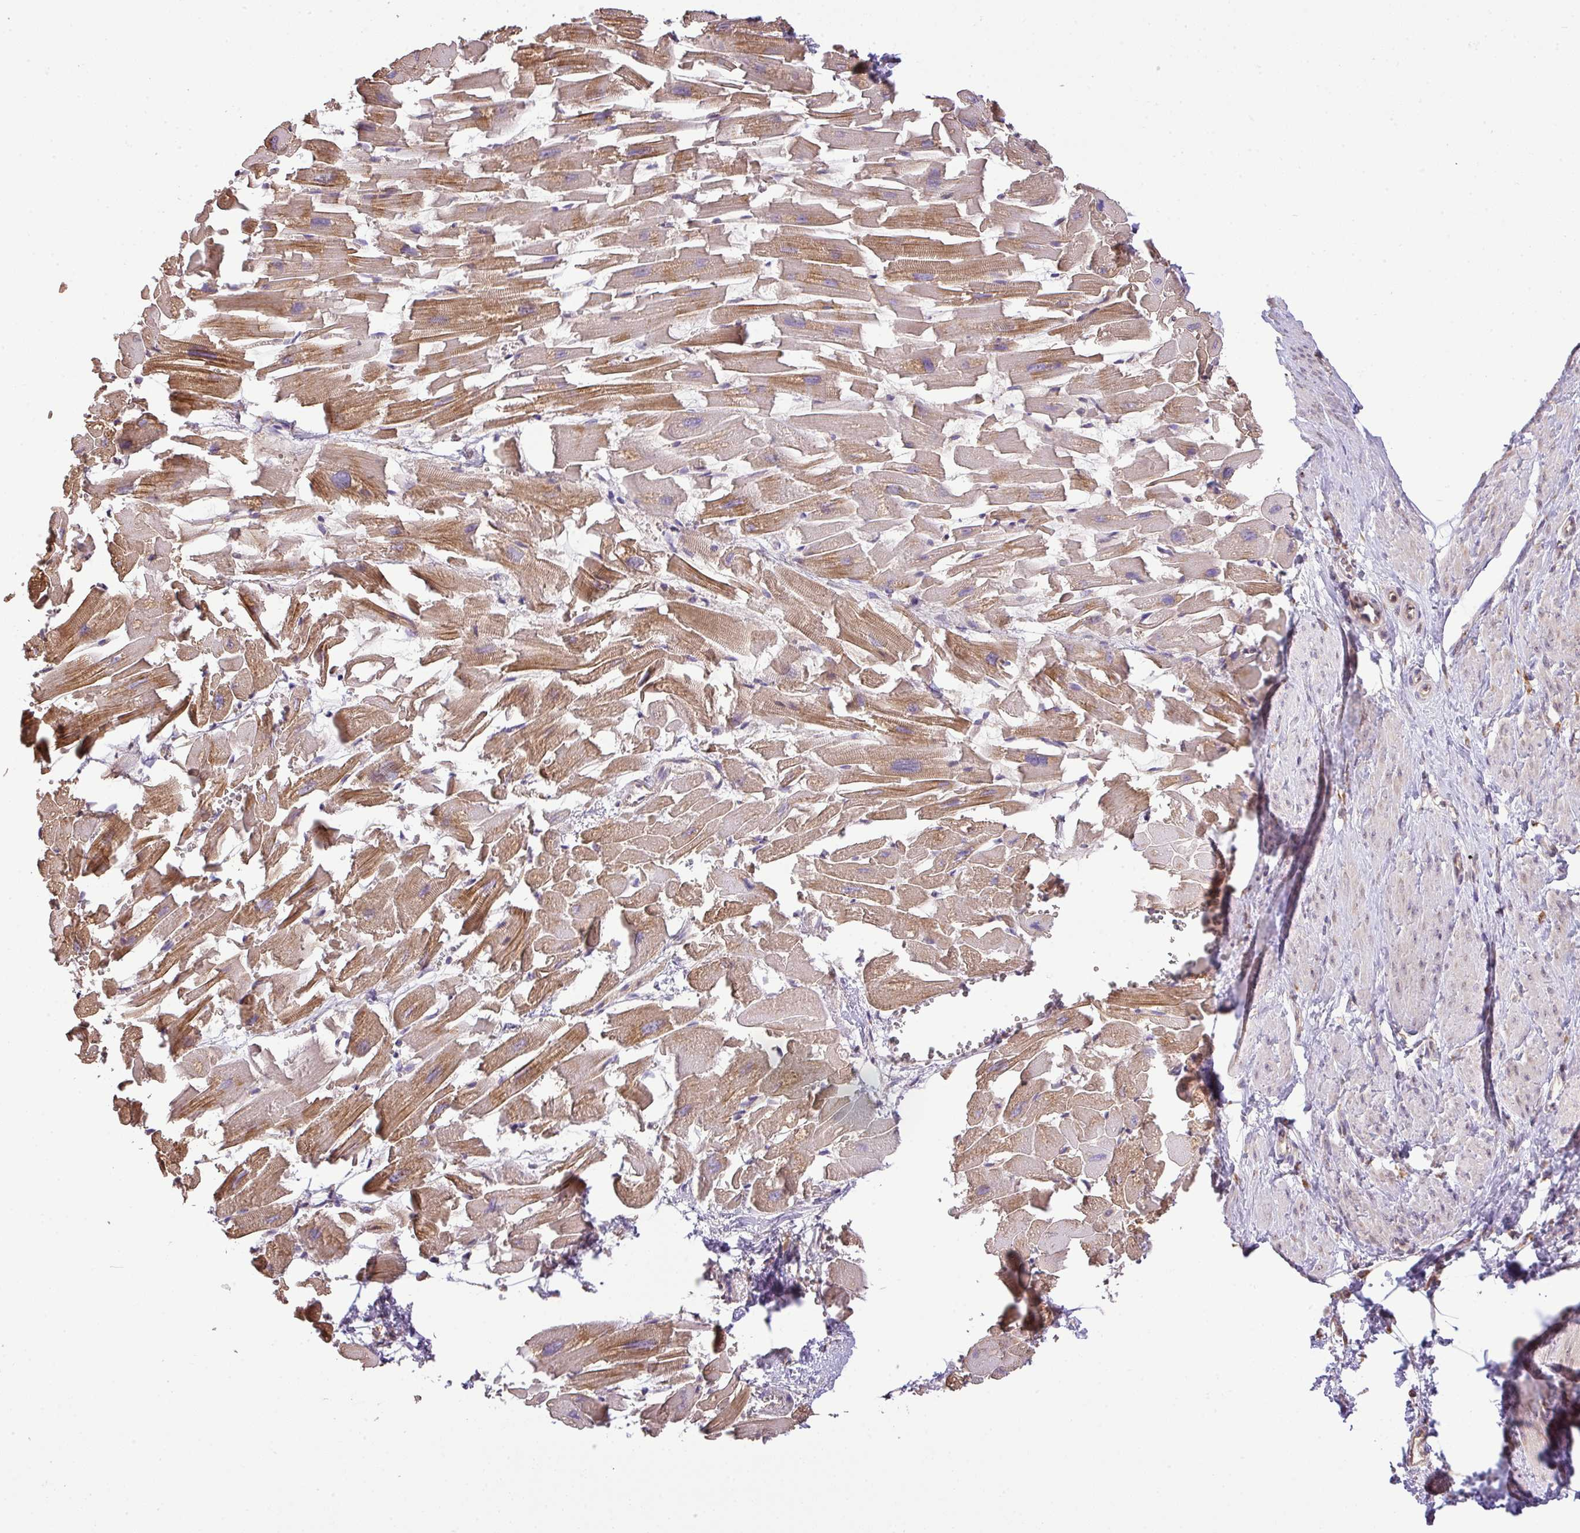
{"staining": {"intensity": "moderate", "quantity": "25%-75%", "location": "cytoplasmic/membranous"}, "tissue": "heart muscle", "cell_type": "Cardiomyocytes", "image_type": "normal", "snomed": [{"axis": "morphology", "description": "Normal tissue, NOS"}, {"axis": "topography", "description": "Heart"}], "caption": "High-power microscopy captured an IHC micrograph of normal heart muscle, revealing moderate cytoplasmic/membranous positivity in approximately 25%-75% of cardiomyocytes. (Brightfield microscopy of DAB IHC at high magnification).", "gene": "VENTX", "patient": {"sex": "female", "age": 64}}